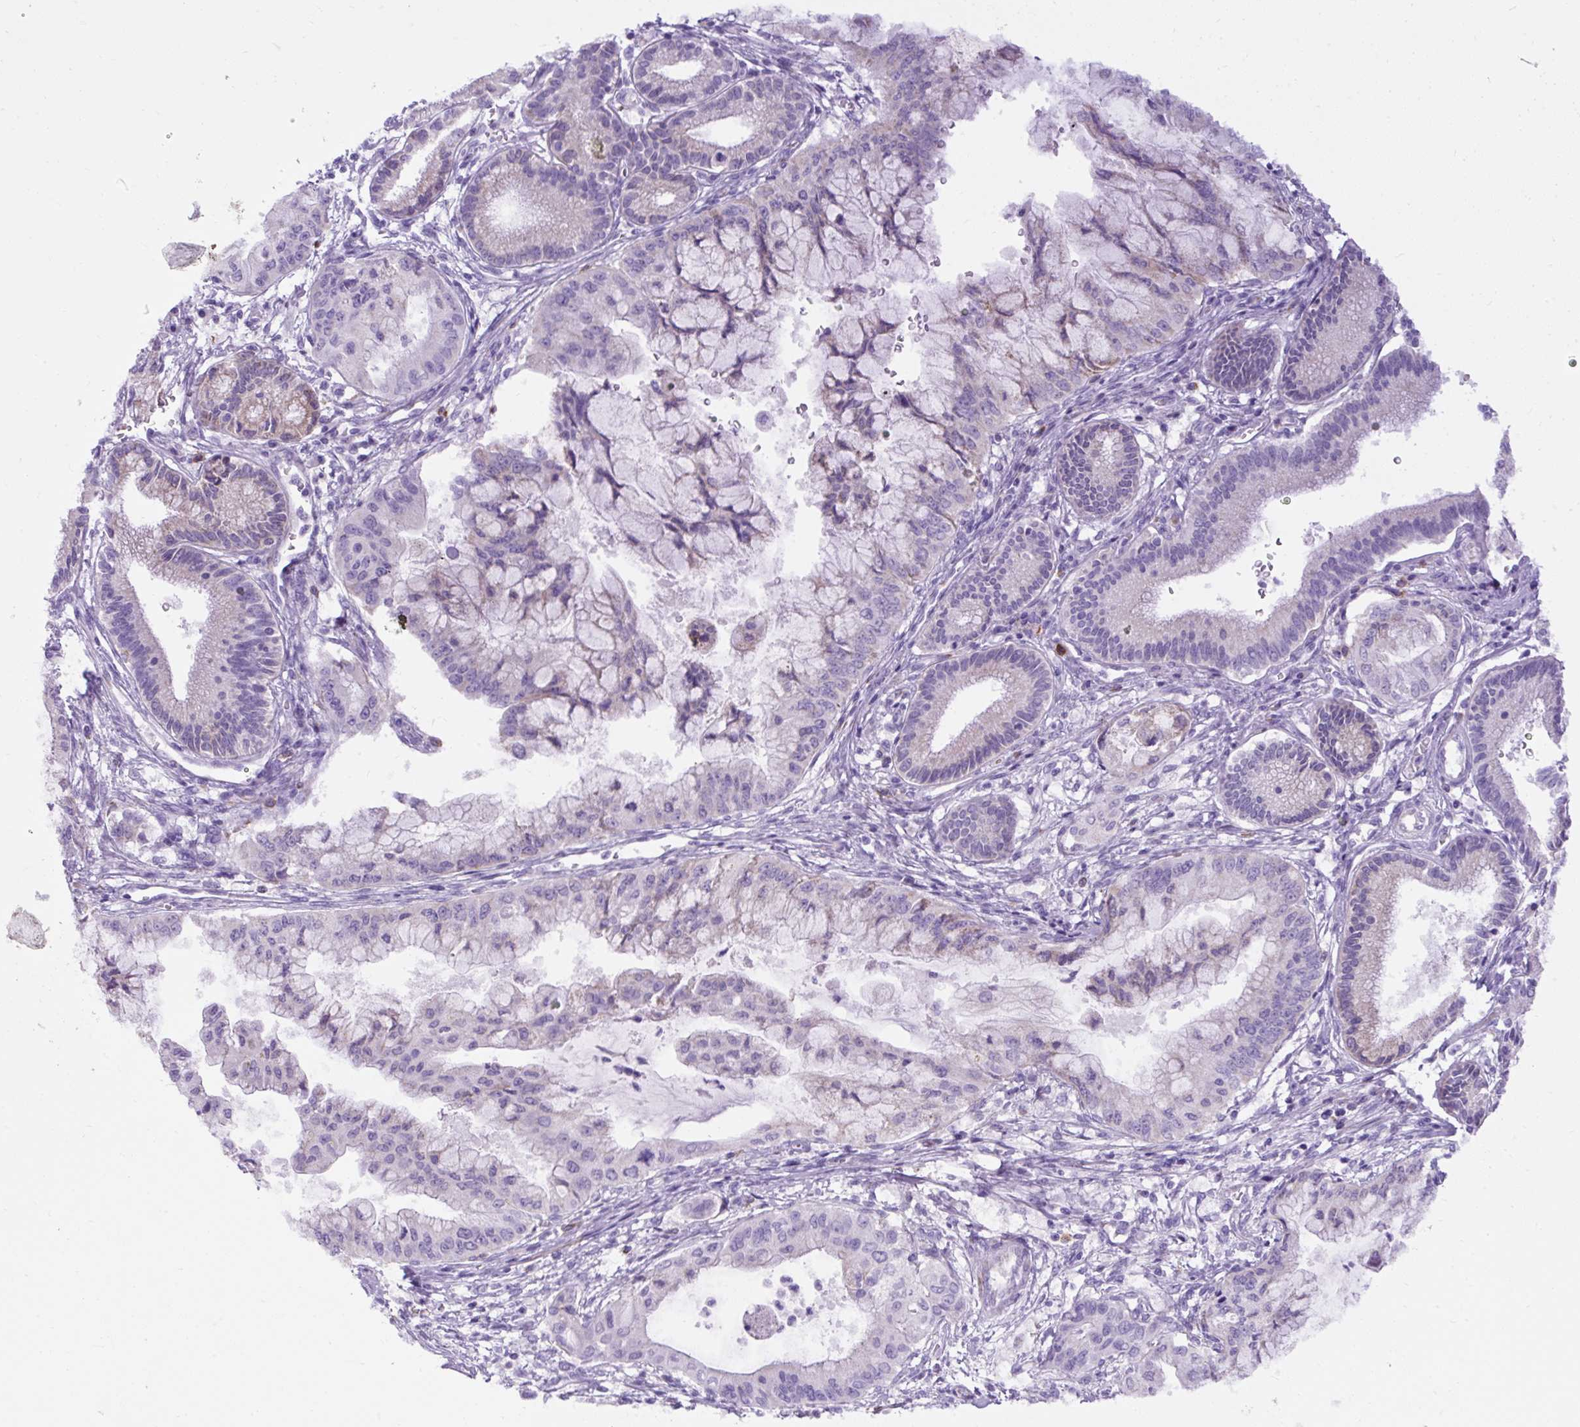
{"staining": {"intensity": "negative", "quantity": "none", "location": "none"}, "tissue": "pancreatic cancer", "cell_type": "Tumor cells", "image_type": "cancer", "snomed": [{"axis": "morphology", "description": "Adenocarcinoma, NOS"}, {"axis": "topography", "description": "Pancreas"}], "caption": "Immunohistochemical staining of human pancreatic cancer shows no significant staining in tumor cells.", "gene": "SPTBN5", "patient": {"sex": "male", "age": 46}}